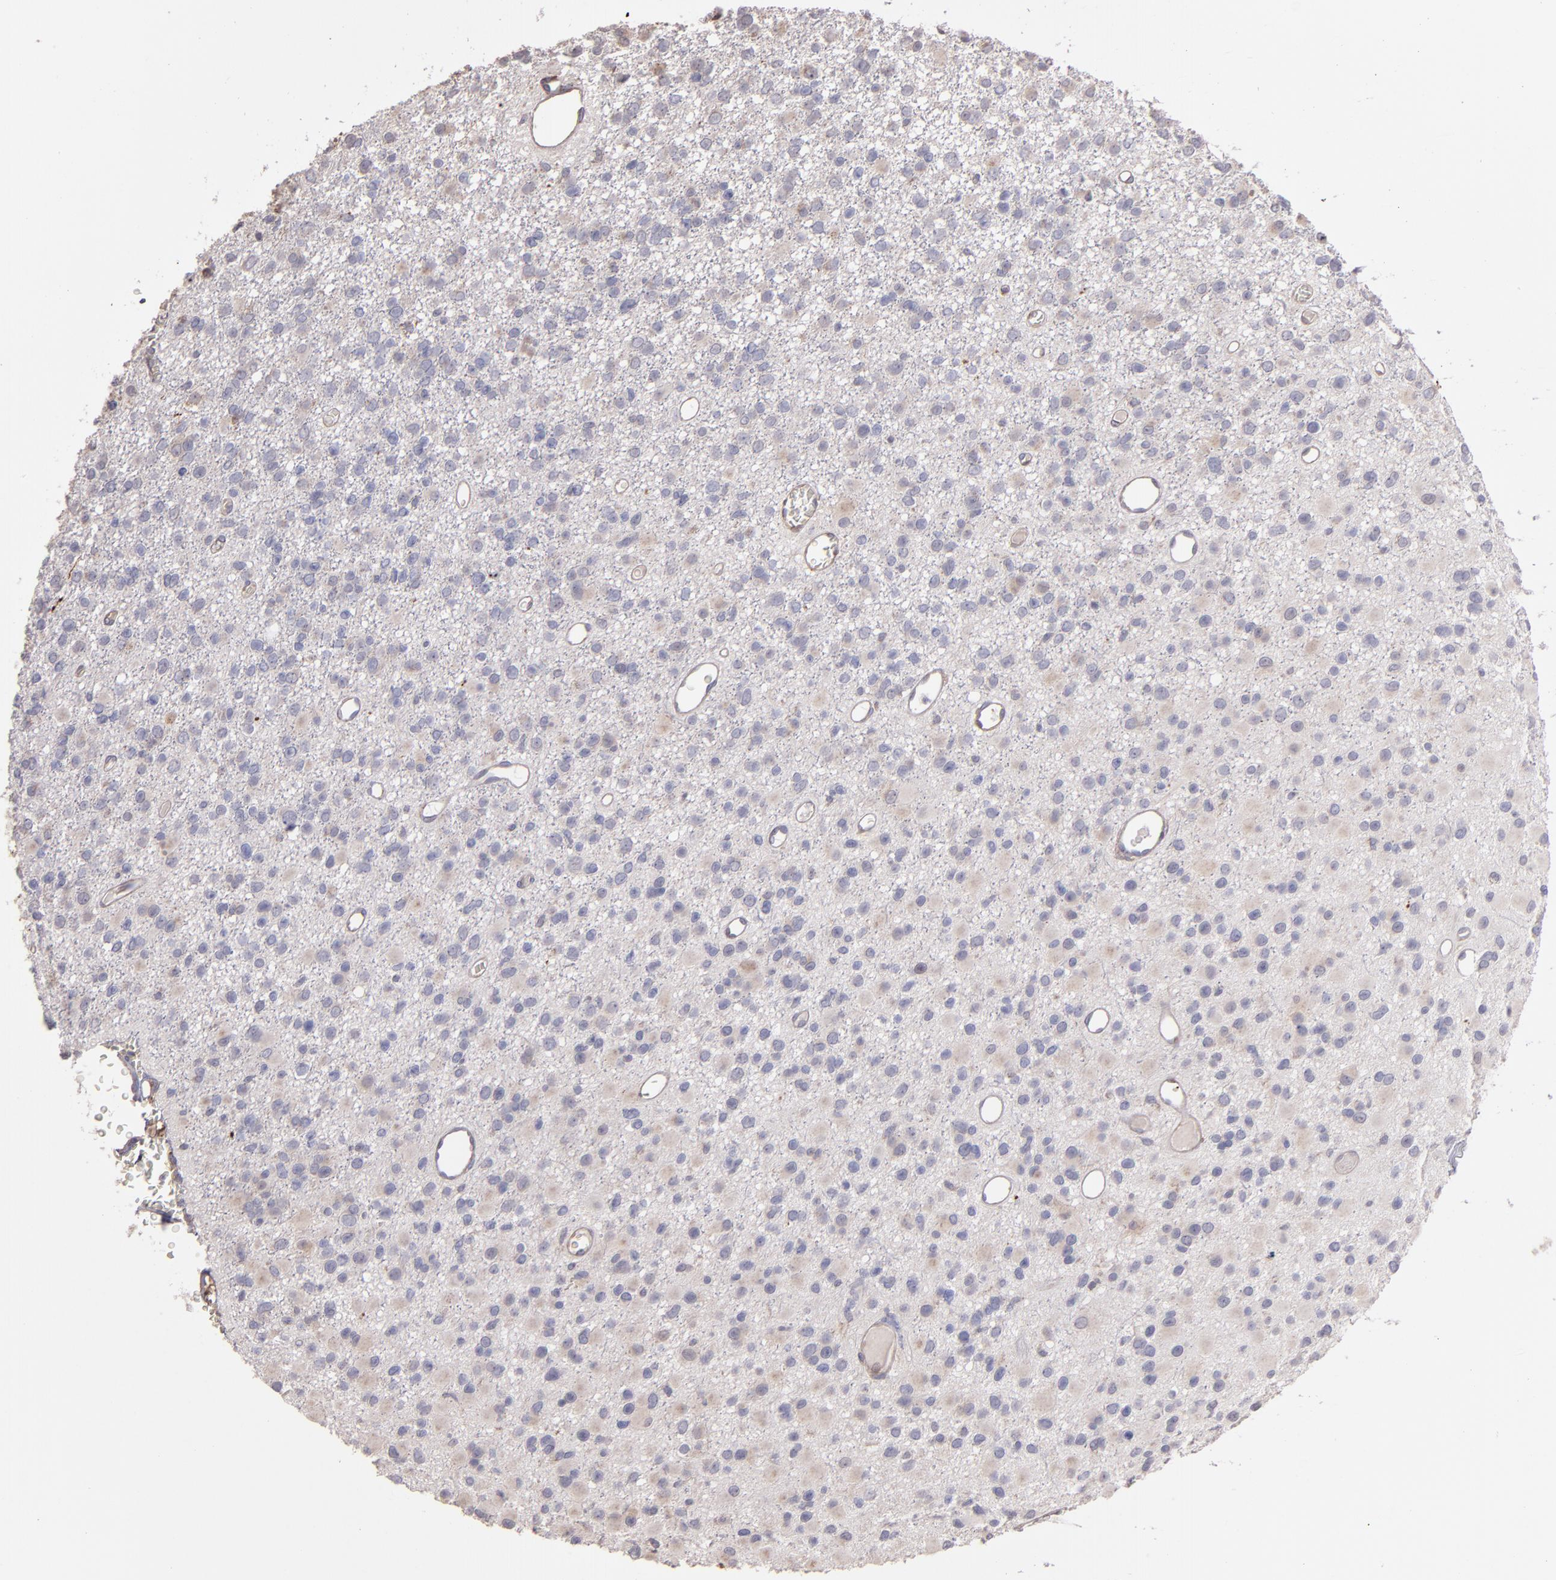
{"staining": {"intensity": "negative", "quantity": "none", "location": "none"}, "tissue": "glioma", "cell_type": "Tumor cells", "image_type": "cancer", "snomed": [{"axis": "morphology", "description": "Glioma, malignant, Low grade"}, {"axis": "topography", "description": "Brain"}], "caption": "Protein analysis of low-grade glioma (malignant) shows no significant positivity in tumor cells.", "gene": "IFIH1", "patient": {"sex": "male", "age": 42}}